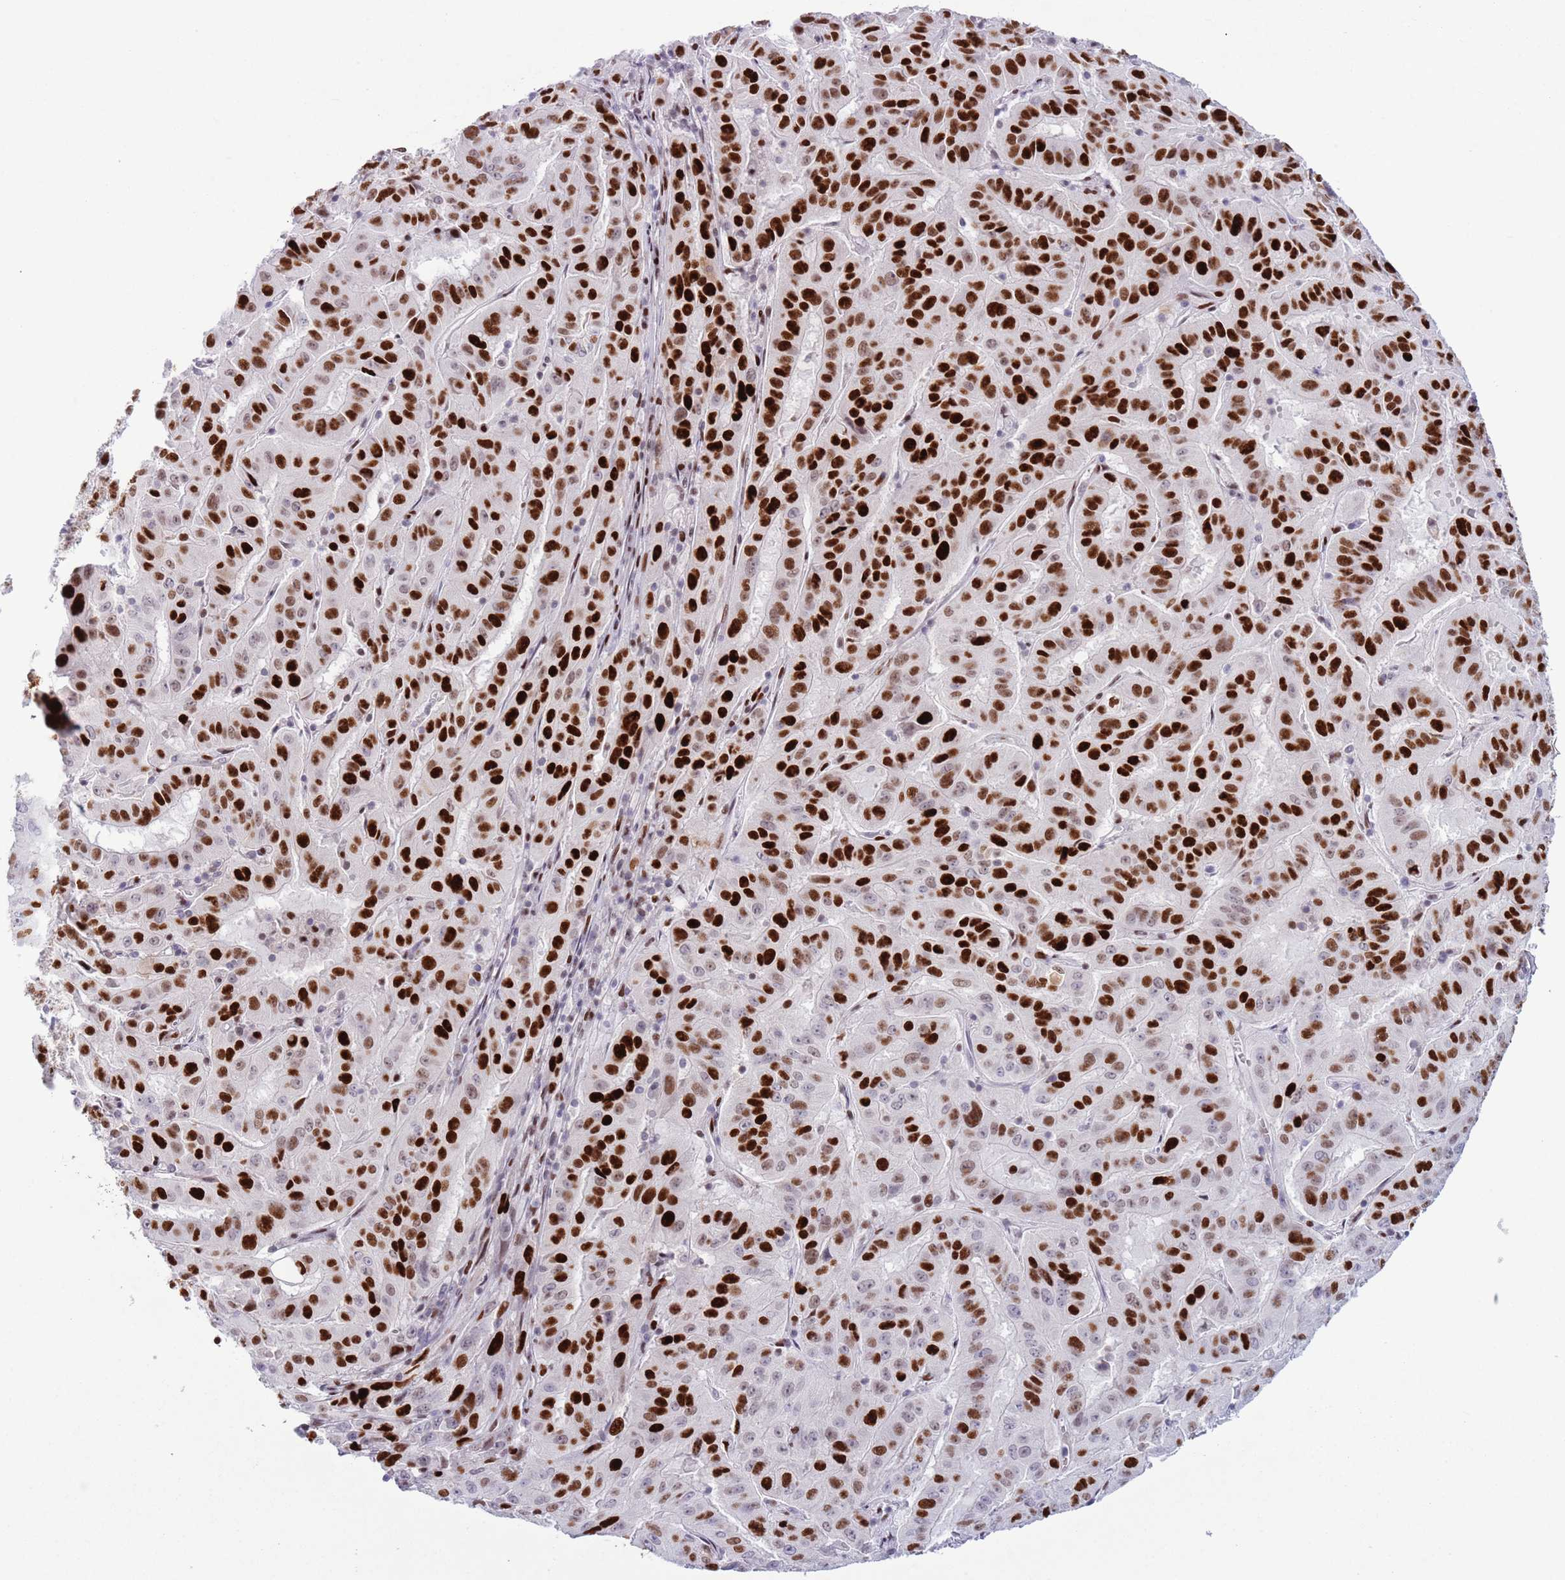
{"staining": {"intensity": "strong", "quantity": ">75%", "location": "nuclear"}, "tissue": "pancreatic cancer", "cell_type": "Tumor cells", "image_type": "cancer", "snomed": [{"axis": "morphology", "description": "Adenocarcinoma, NOS"}, {"axis": "topography", "description": "Pancreas"}], "caption": "Immunohistochemical staining of pancreatic cancer (adenocarcinoma) demonstrates high levels of strong nuclear protein expression in approximately >75% of tumor cells. (Brightfield microscopy of DAB IHC at high magnification).", "gene": "MFSD10", "patient": {"sex": "male", "age": 63}}